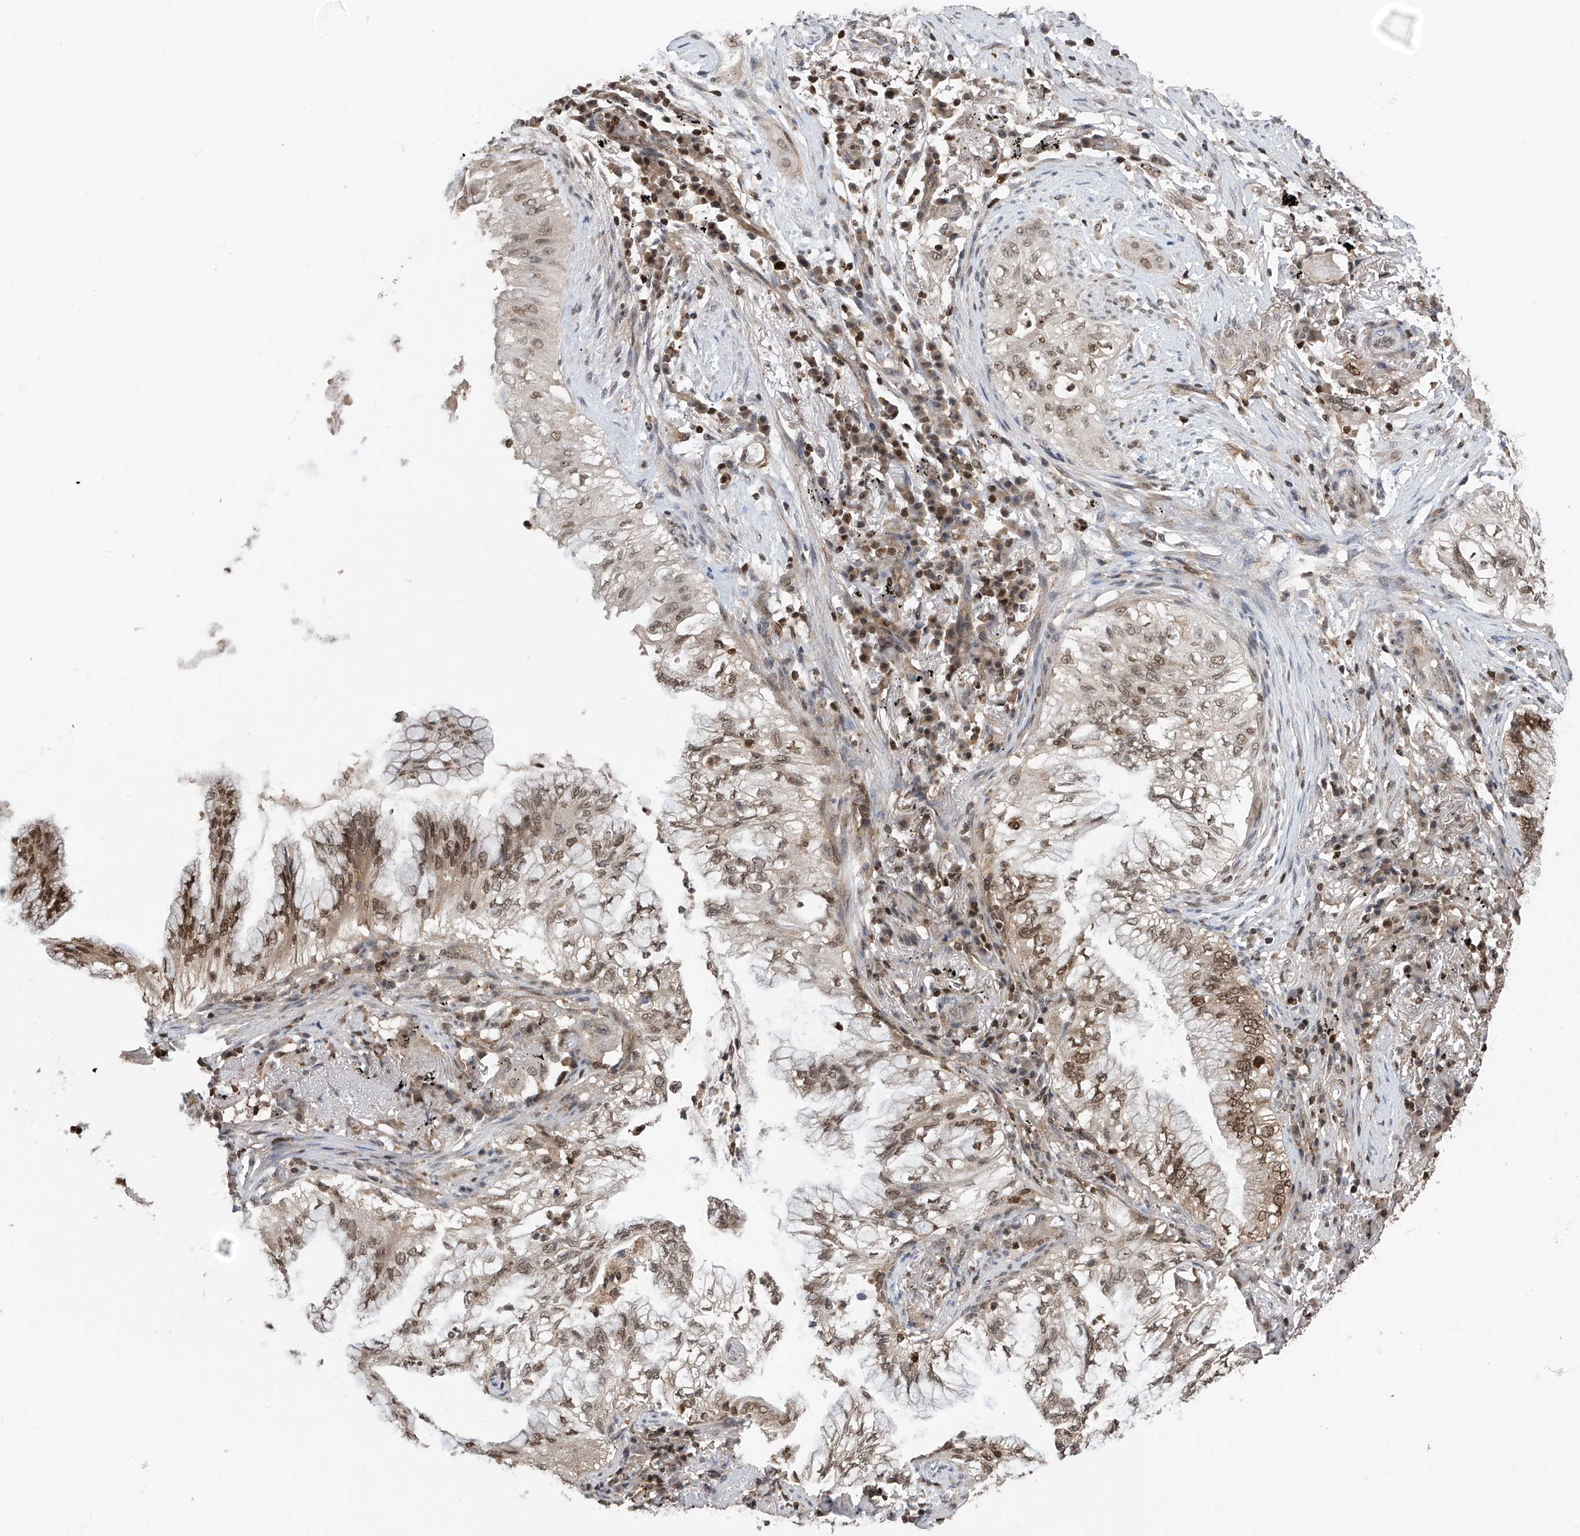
{"staining": {"intensity": "moderate", "quantity": "25%-75%", "location": "nuclear"}, "tissue": "lung cancer", "cell_type": "Tumor cells", "image_type": "cancer", "snomed": [{"axis": "morphology", "description": "Adenocarcinoma, NOS"}, {"axis": "topography", "description": "Lung"}], "caption": "Protein analysis of lung cancer (adenocarcinoma) tissue reveals moderate nuclear staining in approximately 25%-75% of tumor cells.", "gene": "DNAJC9", "patient": {"sex": "female", "age": 70}}